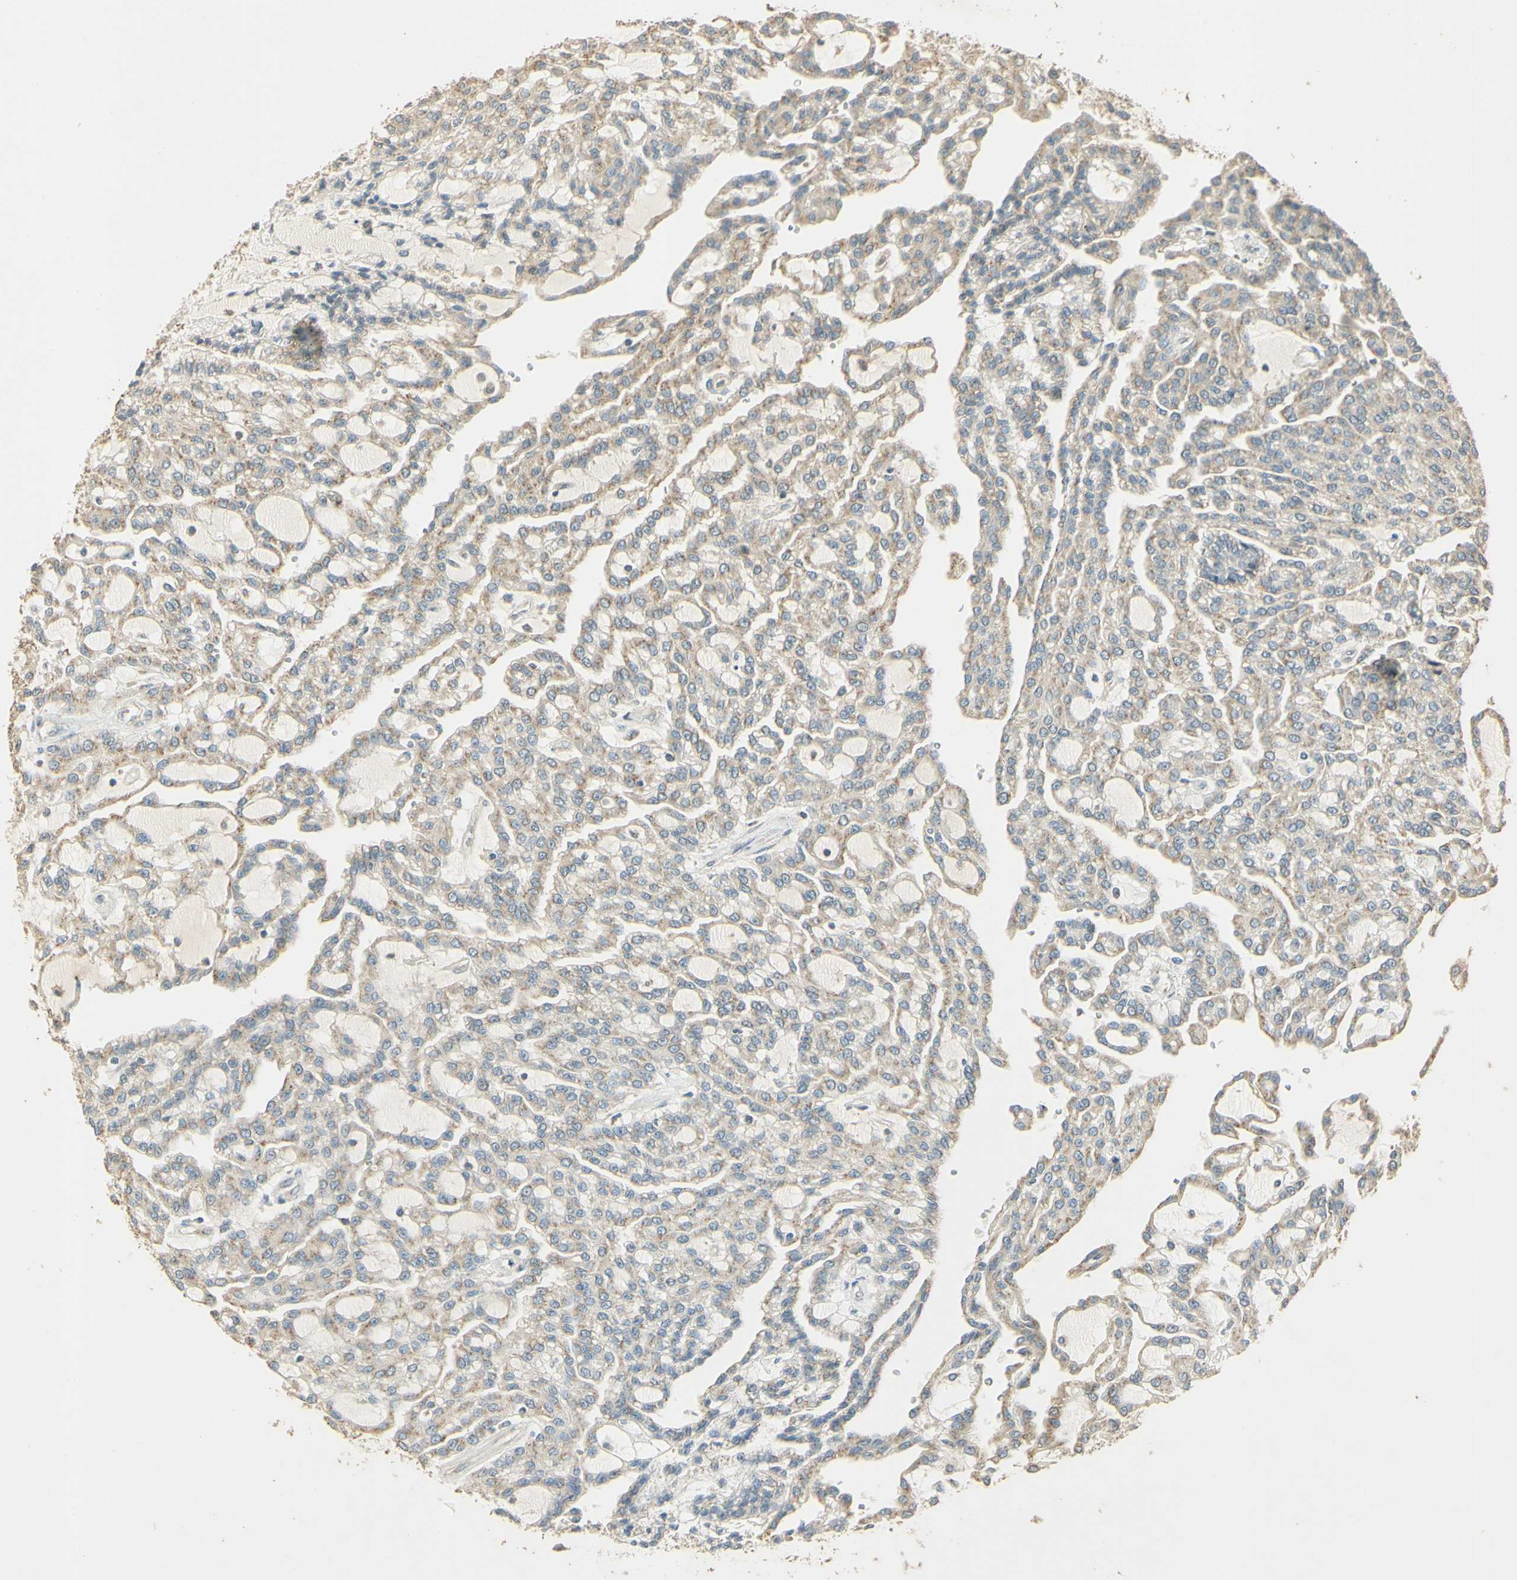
{"staining": {"intensity": "weak", "quantity": "25%-75%", "location": "cytoplasmic/membranous"}, "tissue": "renal cancer", "cell_type": "Tumor cells", "image_type": "cancer", "snomed": [{"axis": "morphology", "description": "Adenocarcinoma, NOS"}, {"axis": "topography", "description": "Kidney"}], "caption": "Immunohistochemistry micrograph of renal cancer (adenocarcinoma) stained for a protein (brown), which displays low levels of weak cytoplasmic/membranous positivity in about 25%-75% of tumor cells.", "gene": "UXS1", "patient": {"sex": "male", "age": 63}}